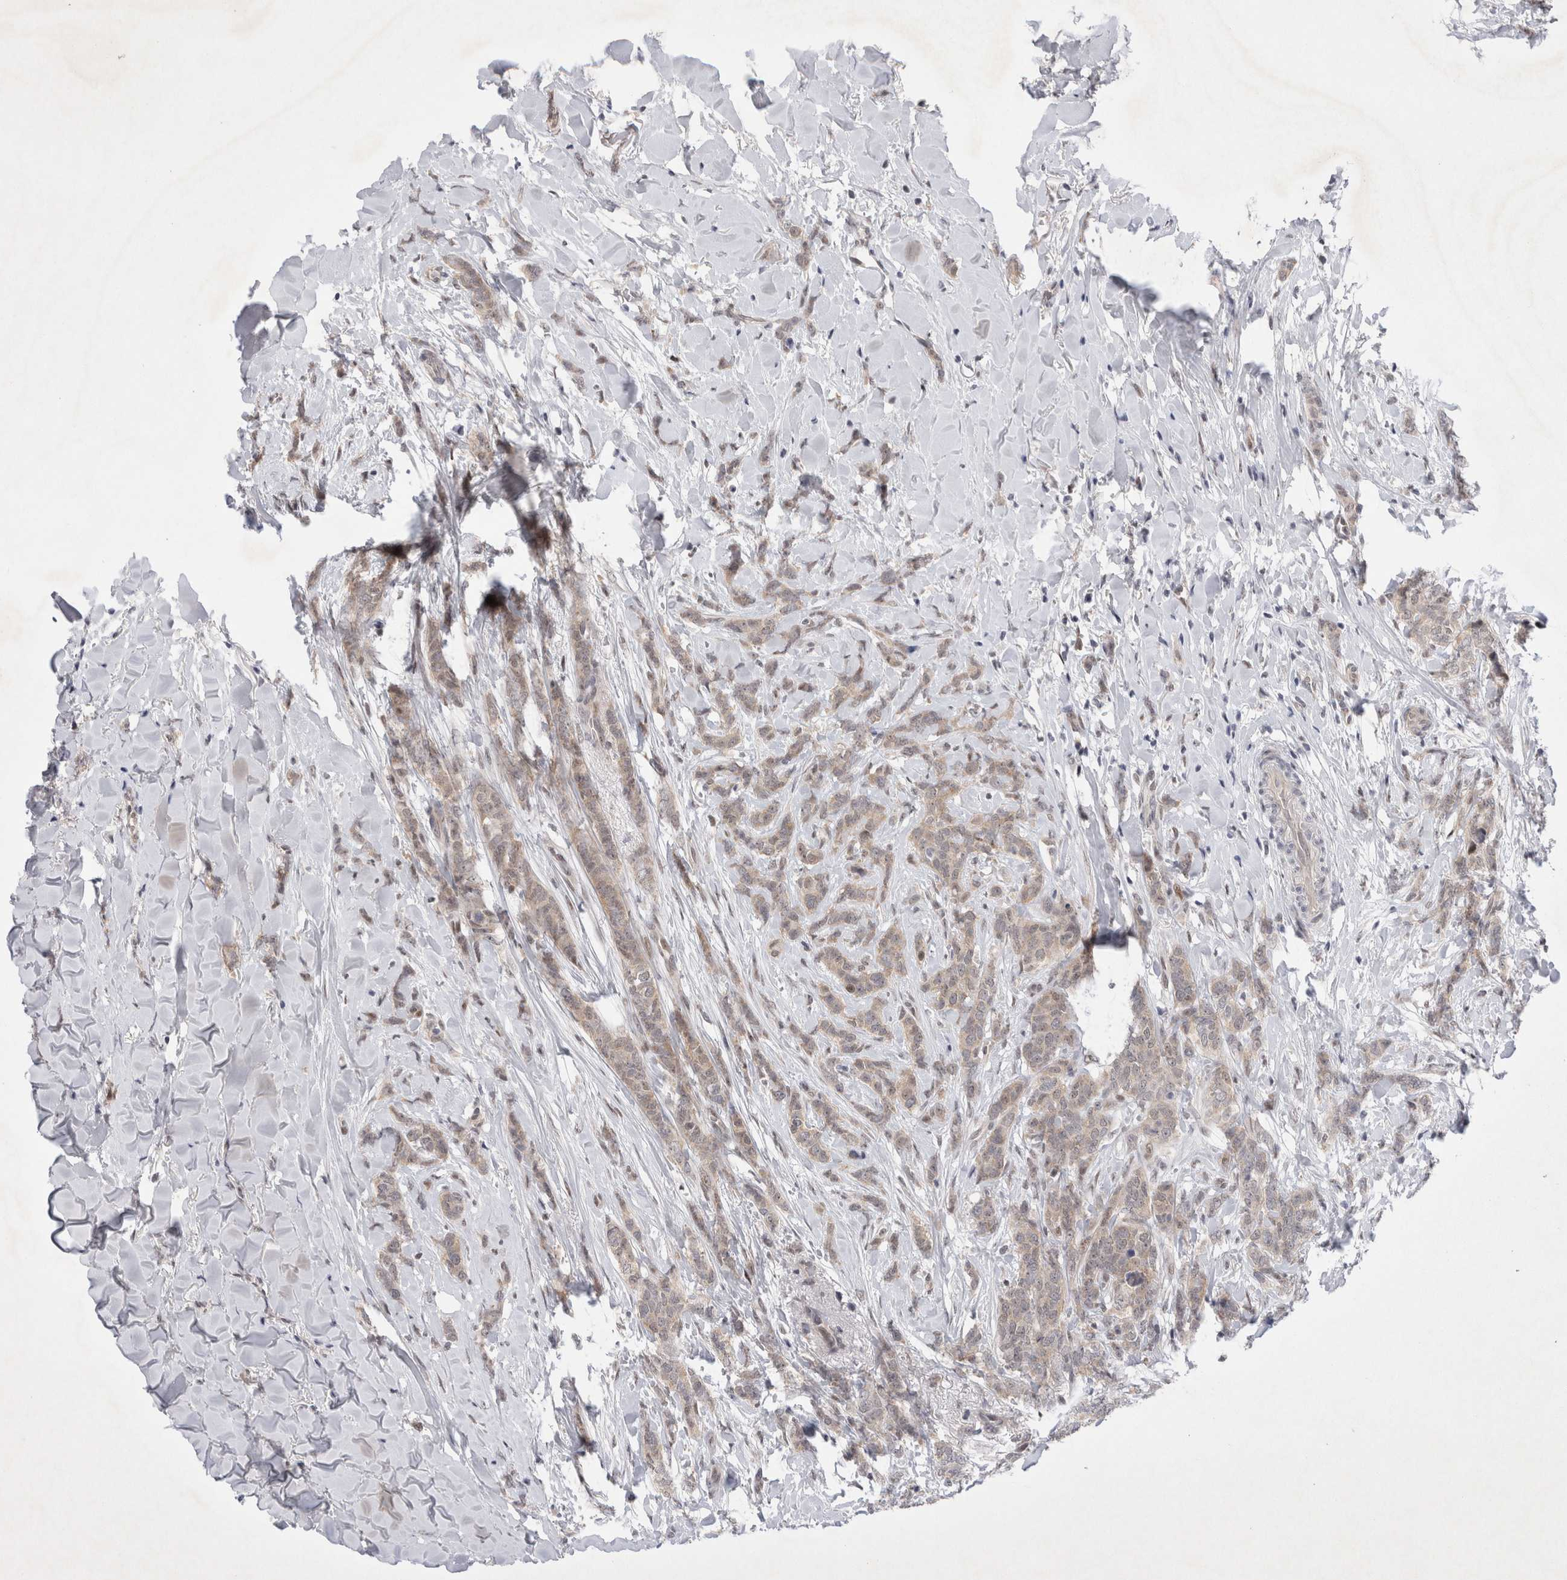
{"staining": {"intensity": "weak", "quantity": "<25%", "location": "cytoplasmic/membranous"}, "tissue": "breast cancer", "cell_type": "Tumor cells", "image_type": "cancer", "snomed": [{"axis": "morphology", "description": "Lobular carcinoma"}, {"axis": "topography", "description": "Skin"}, {"axis": "topography", "description": "Breast"}], "caption": "High magnification brightfield microscopy of lobular carcinoma (breast) stained with DAB (brown) and counterstained with hematoxylin (blue): tumor cells show no significant positivity.", "gene": "WIPF2", "patient": {"sex": "female", "age": 46}}